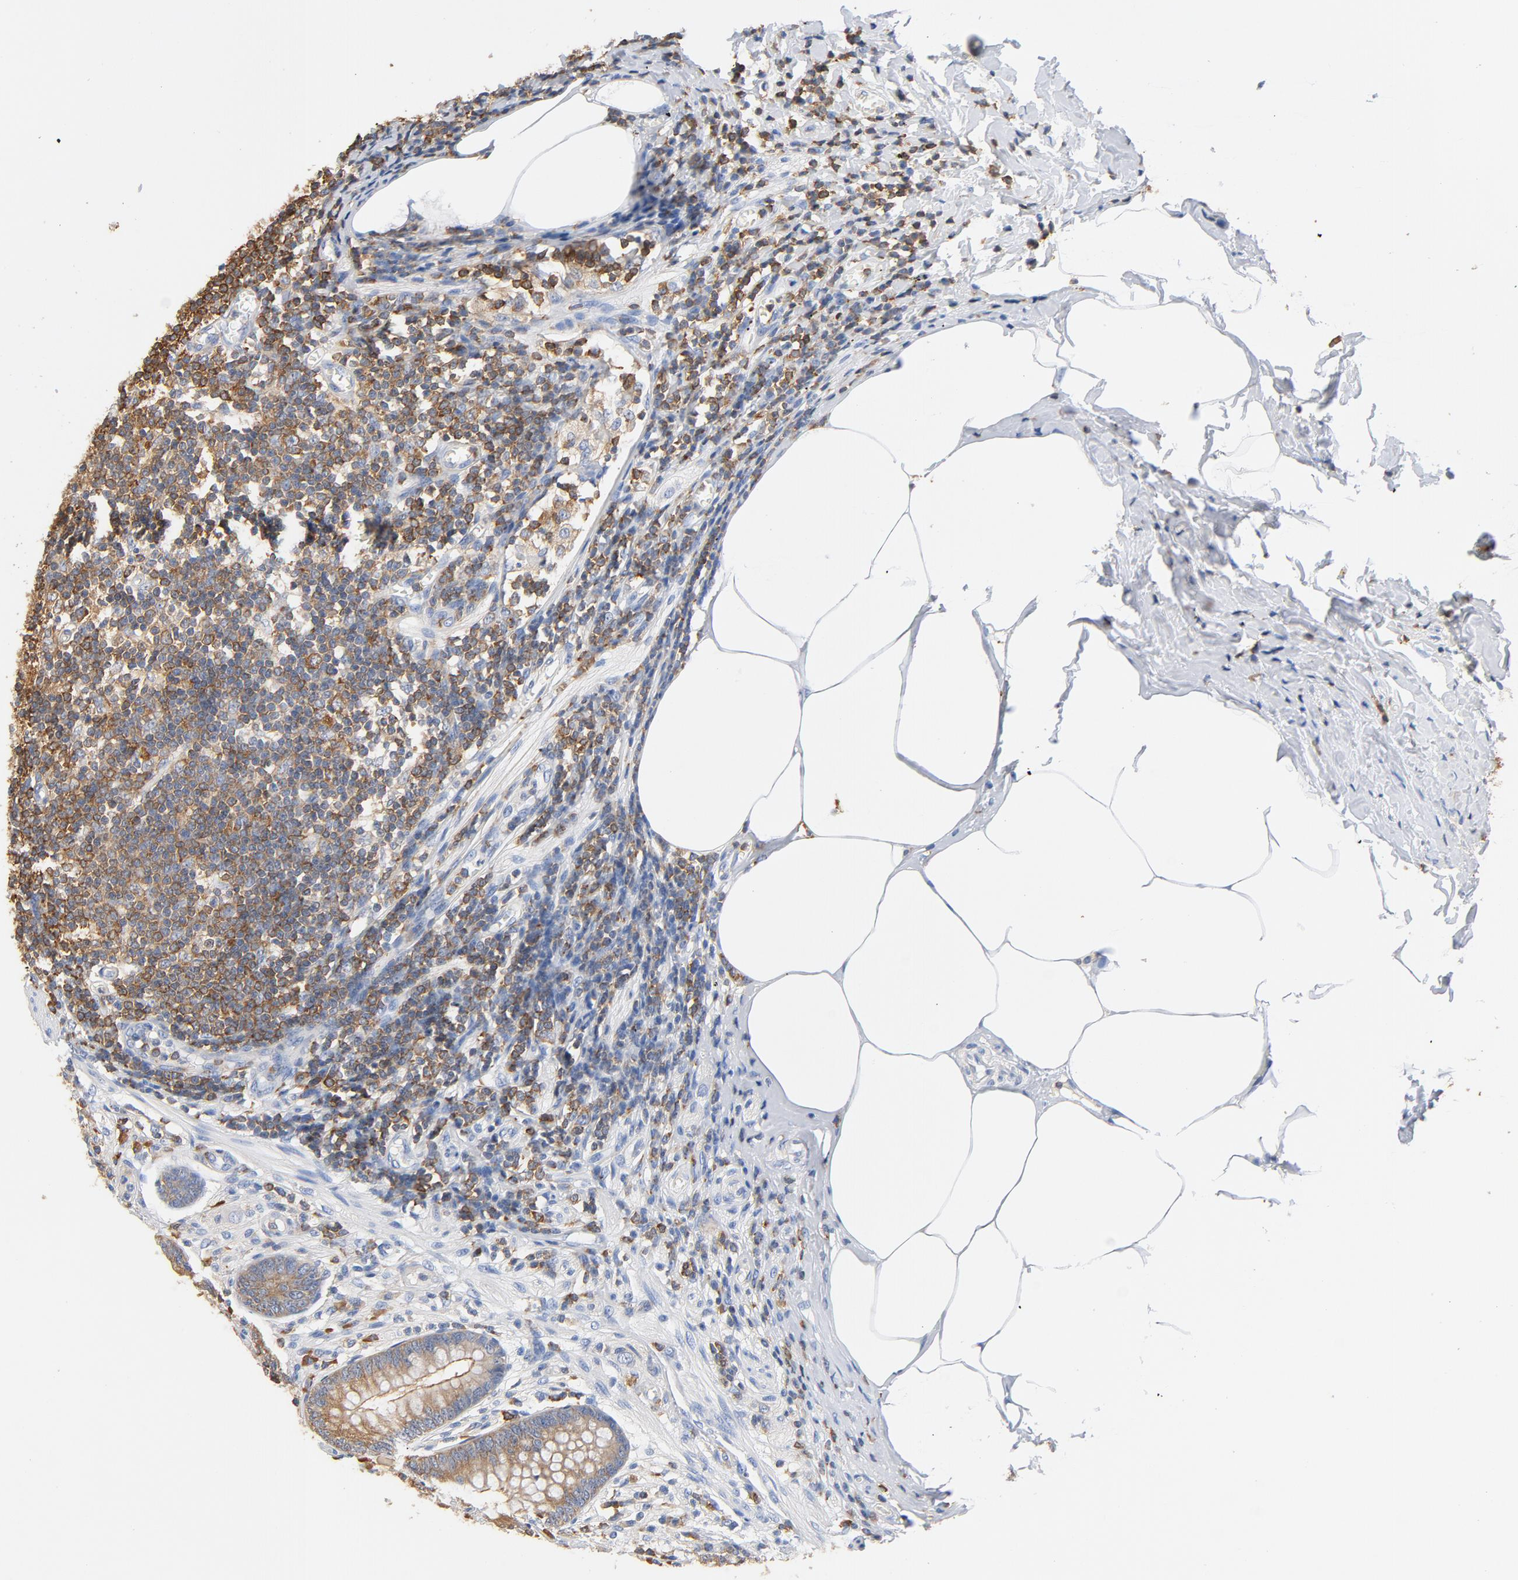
{"staining": {"intensity": "moderate", "quantity": ">75%", "location": "cytoplasmic/membranous"}, "tissue": "appendix", "cell_type": "Glandular cells", "image_type": "normal", "snomed": [{"axis": "morphology", "description": "Normal tissue, NOS"}, {"axis": "morphology", "description": "Inflammation, NOS"}, {"axis": "topography", "description": "Appendix"}], "caption": "Moderate cytoplasmic/membranous positivity is present in approximately >75% of glandular cells in normal appendix.", "gene": "EZR", "patient": {"sex": "male", "age": 46}}